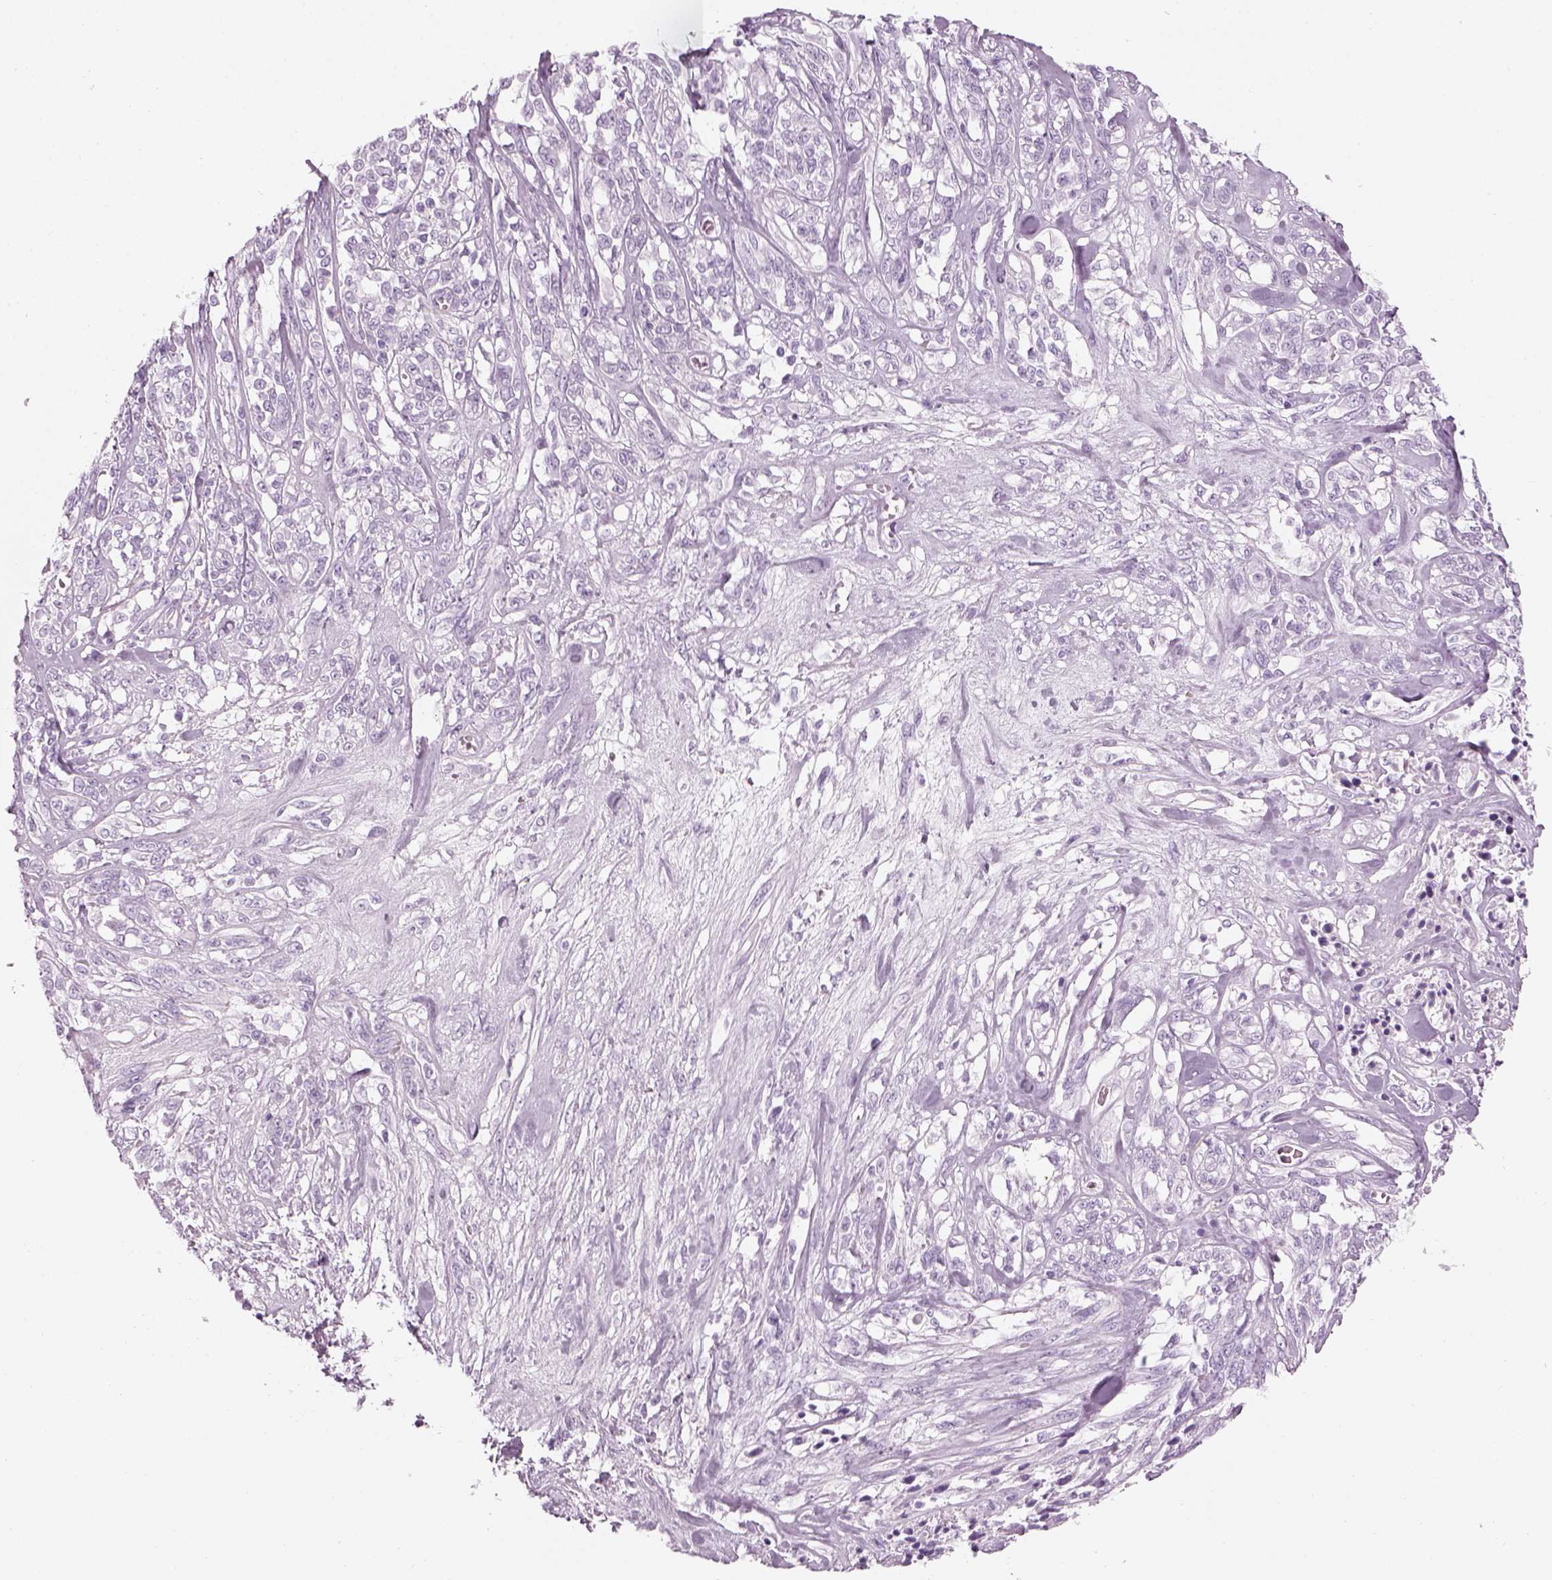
{"staining": {"intensity": "negative", "quantity": "none", "location": "none"}, "tissue": "melanoma", "cell_type": "Tumor cells", "image_type": "cancer", "snomed": [{"axis": "morphology", "description": "Malignant melanoma, NOS"}, {"axis": "topography", "description": "Skin"}], "caption": "There is no significant staining in tumor cells of melanoma.", "gene": "SAG", "patient": {"sex": "female", "age": 91}}